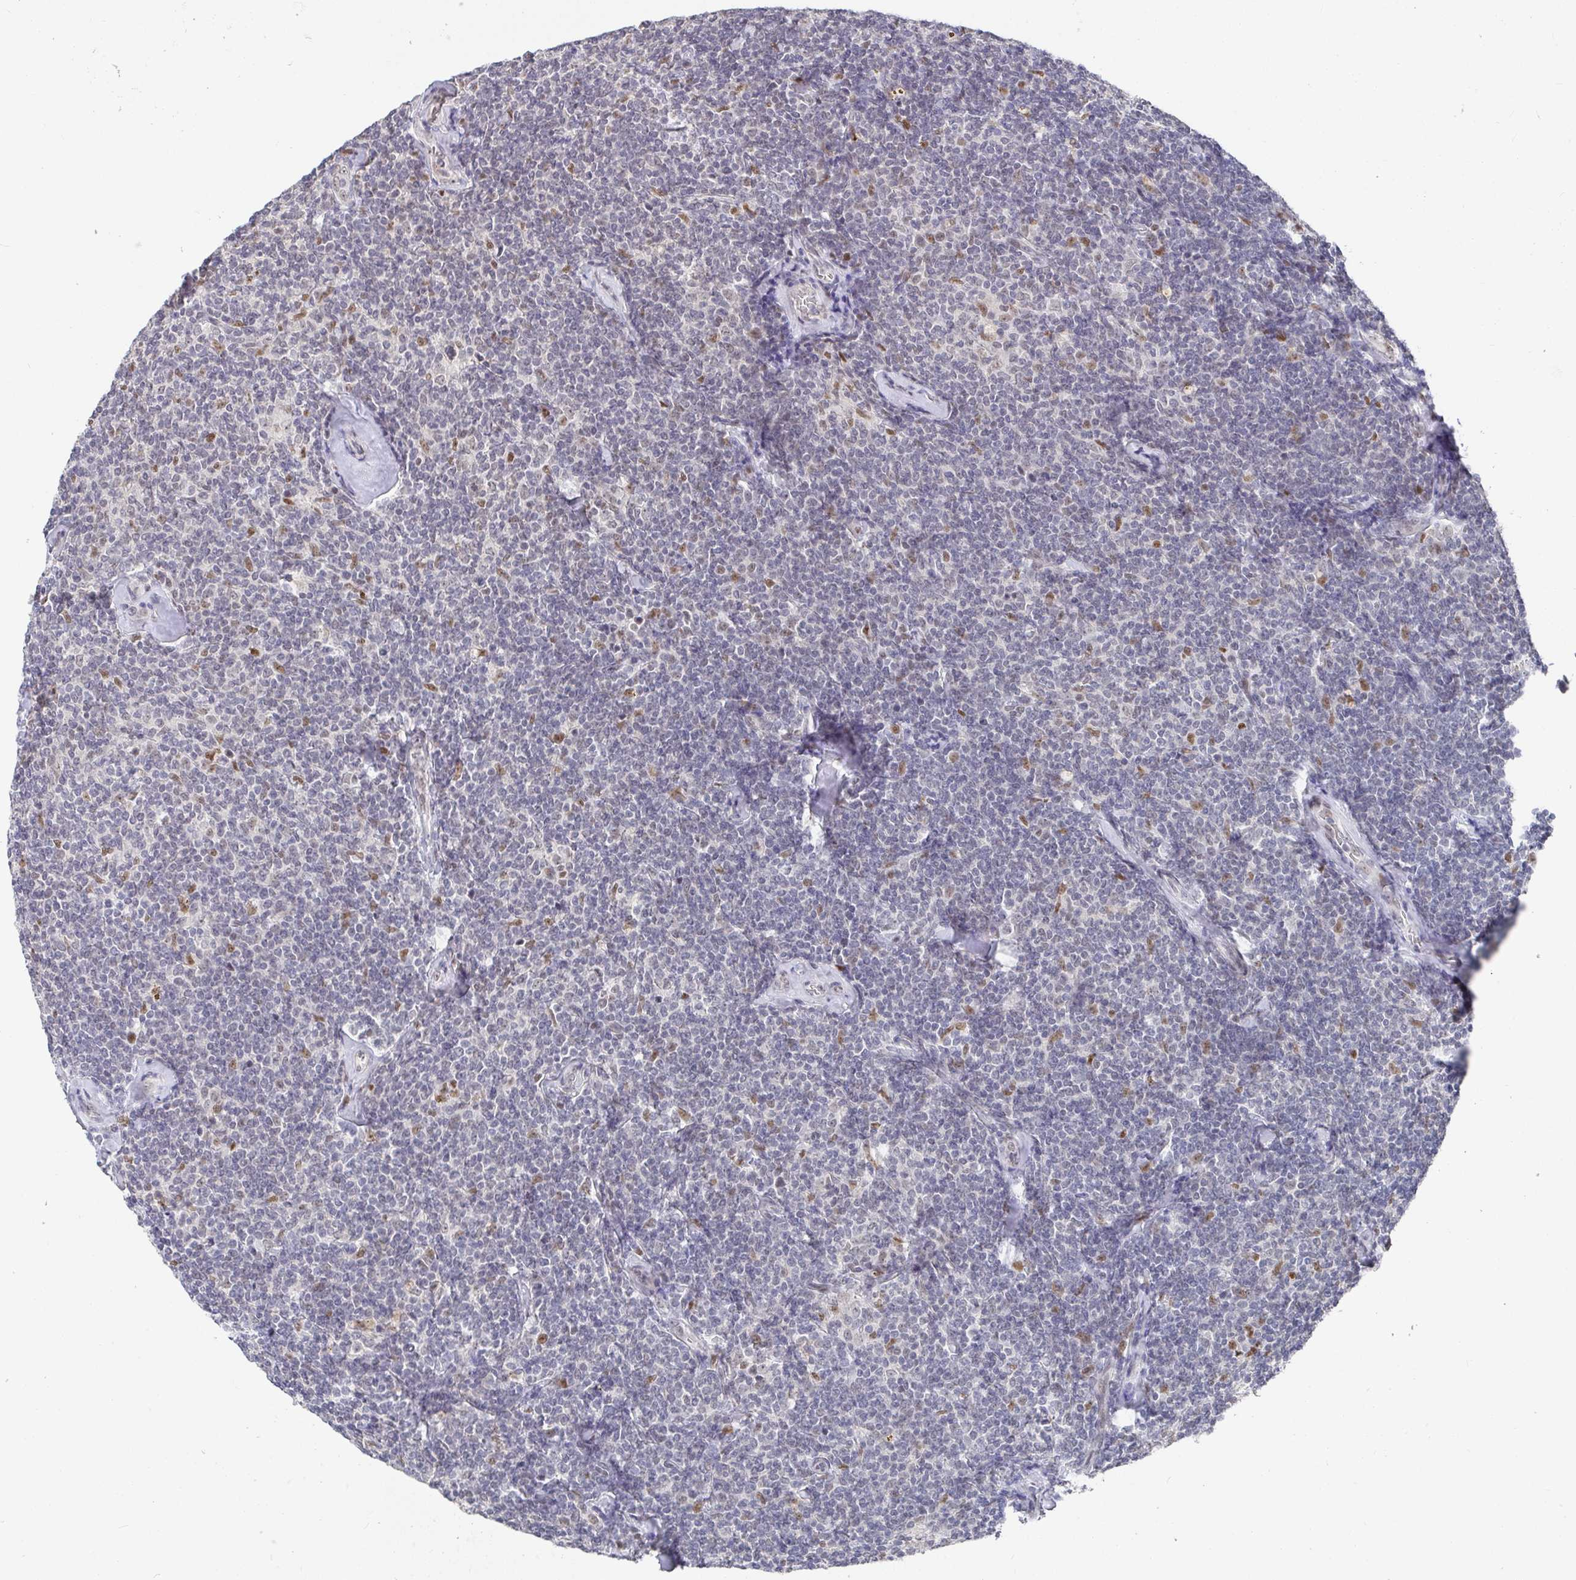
{"staining": {"intensity": "negative", "quantity": "none", "location": "none"}, "tissue": "lymphoma", "cell_type": "Tumor cells", "image_type": "cancer", "snomed": [{"axis": "morphology", "description": "Malignant lymphoma, non-Hodgkin's type, Low grade"}, {"axis": "topography", "description": "Lymph node"}], "caption": "Micrograph shows no protein staining in tumor cells of malignant lymphoma, non-Hodgkin's type (low-grade) tissue.", "gene": "RCOR1", "patient": {"sex": "female", "age": 56}}